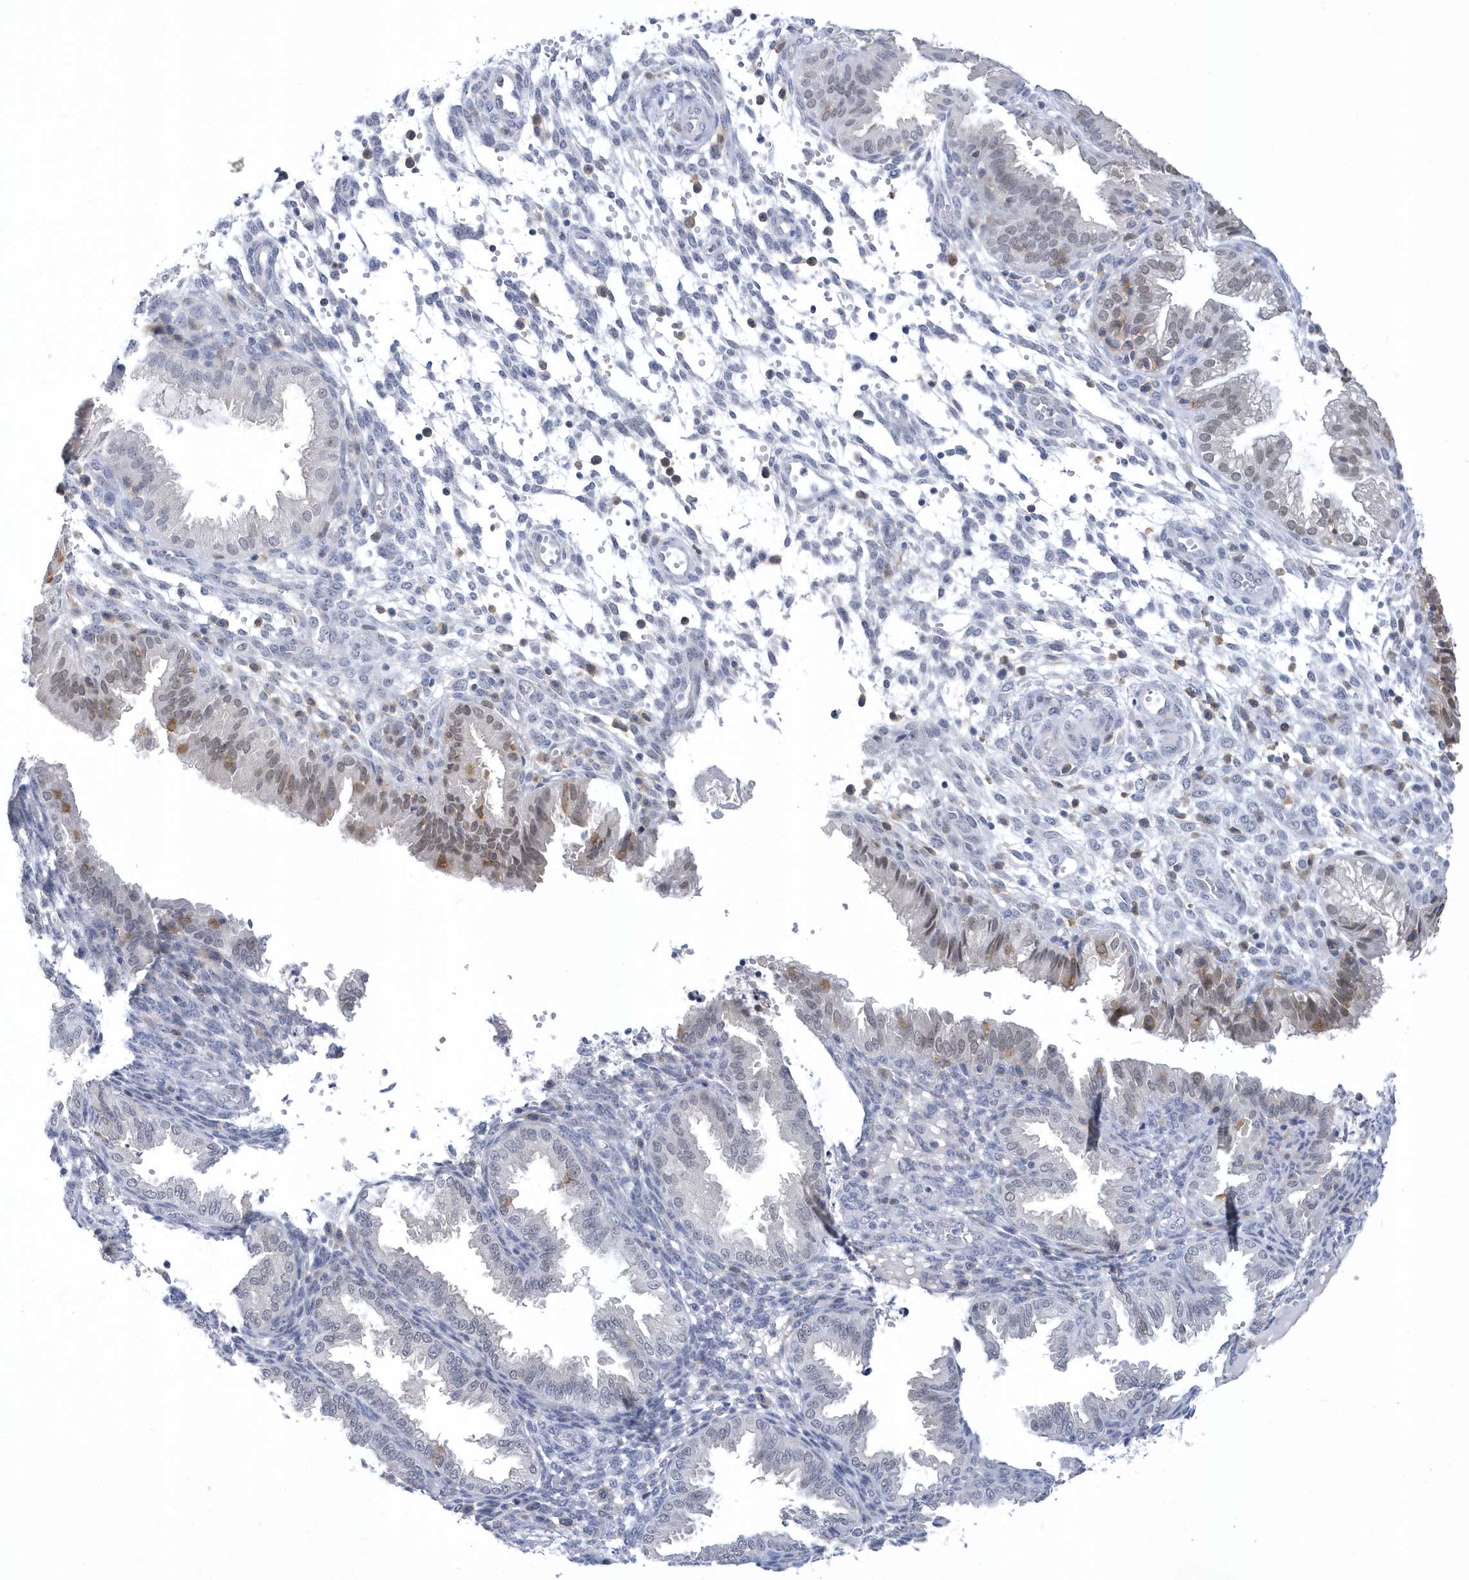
{"staining": {"intensity": "weak", "quantity": "<25%", "location": "cytoplasmic/membranous"}, "tissue": "endometrium", "cell_type": "Cells in endometrial stroma", "image_type": "normal", "snomed": [{"axis": "morphology", "description": "Normal tissue, NOS"}, {"axis": "topography", "description": "Endometrium"}], "caption": "High magnification brightfield microscopy of benign endometrium stained with DAB (3,3'-diaminobenzidine) (brown) and counterstained with hematoxylin (blue): cells in endometrial stroma show no significant positivity. (Immunohistochemistry (ihc), brightfield microscopy, high magnification).", "gene": "SRGAP3", "patient": {"sex": "female", "age": 33}}